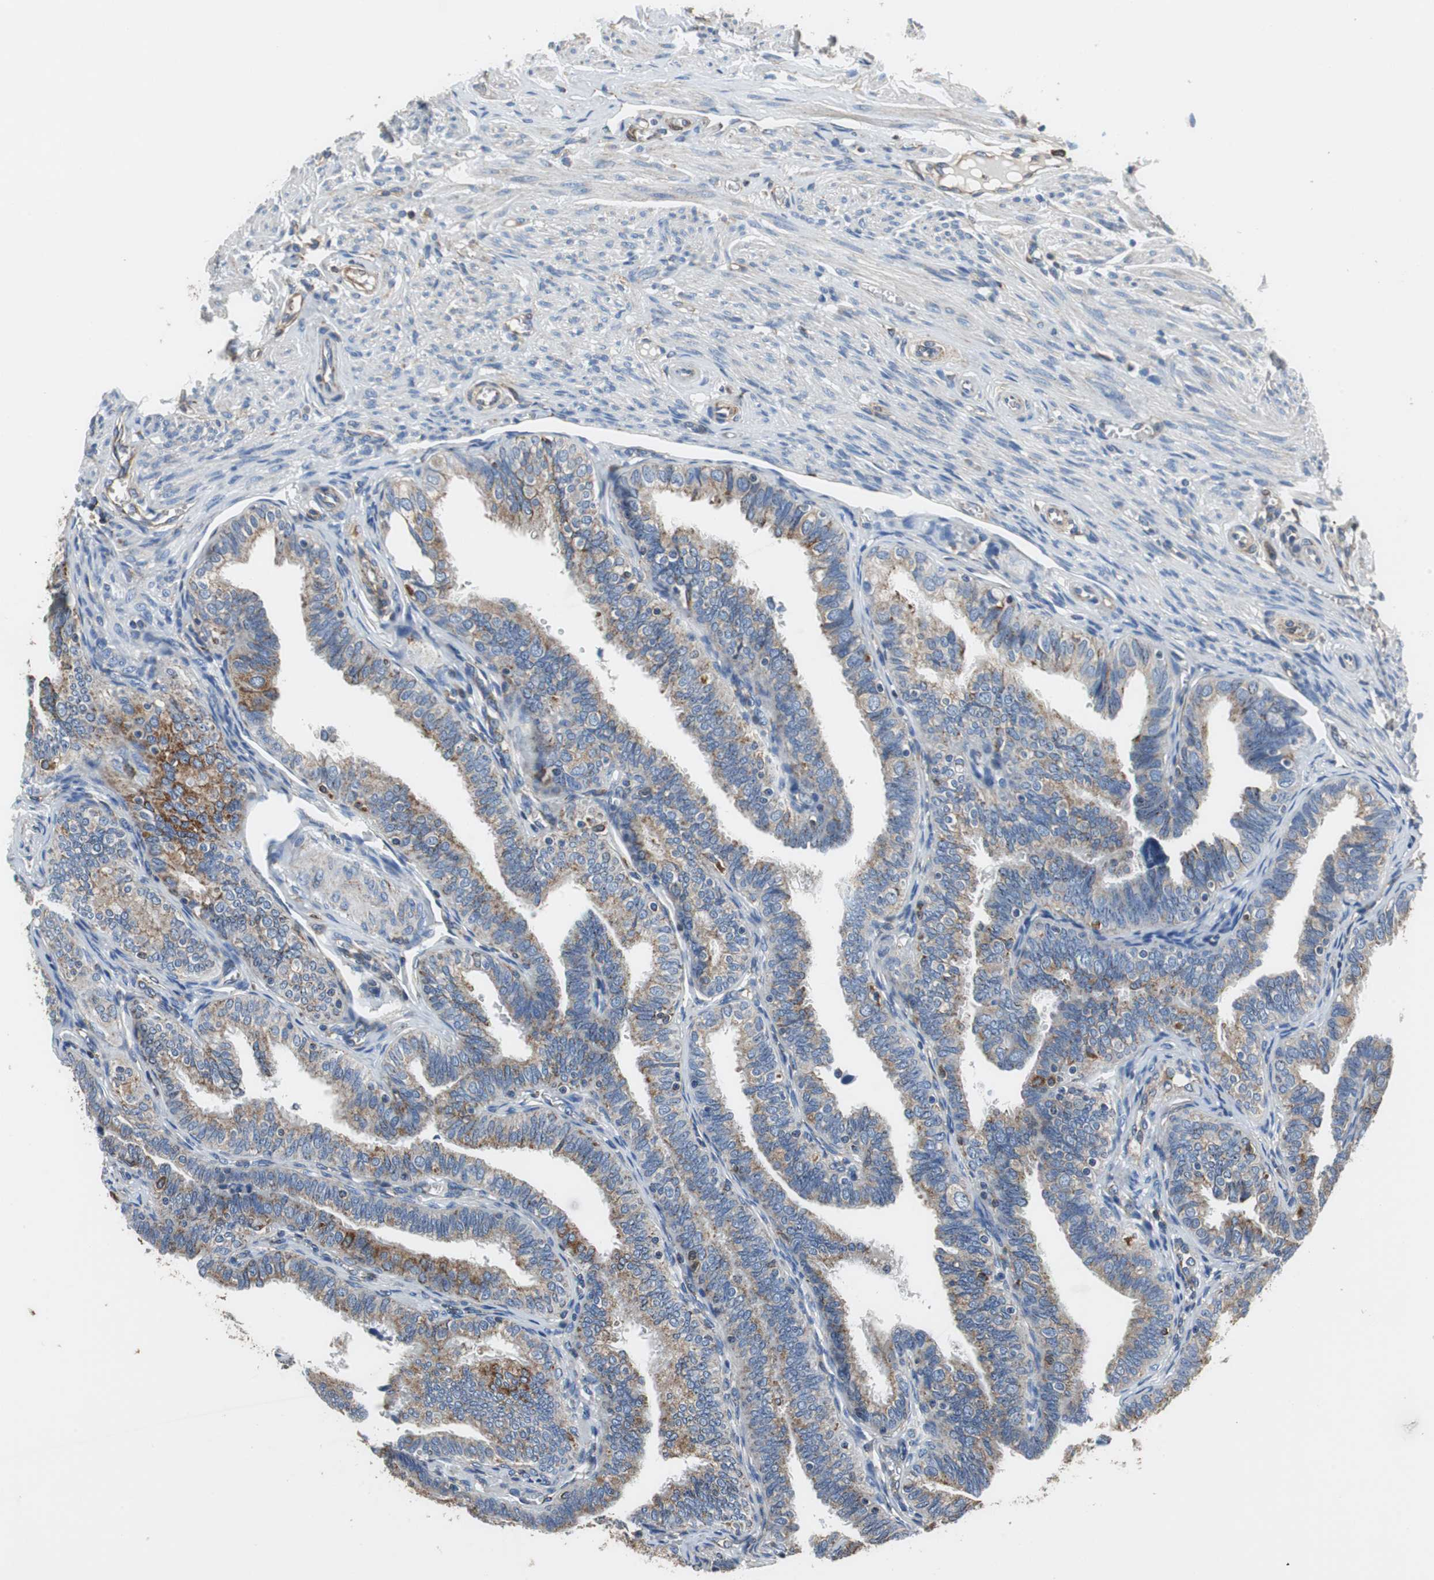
{"staining": {"intensity": "strong", "quantity": ">75%", "location": "cytoplasmic/membranous"}, "tissue": "fallopian tube", "cell_type": "Glandular cells", "image_type": "normal", "snomed": [{"axis": "morphology", "description": "Normal tissue, NOS"}, {"axis": "topography", "description": "Fallopian tube"}], "caption": "Human fallopian tube stained for a protein (brown) displays strong cytoplasmic/membranous positive staining in about >75% of glandular cells.", "gene": "GSTK1", "patient": {"sex": "female", "age": 46}}